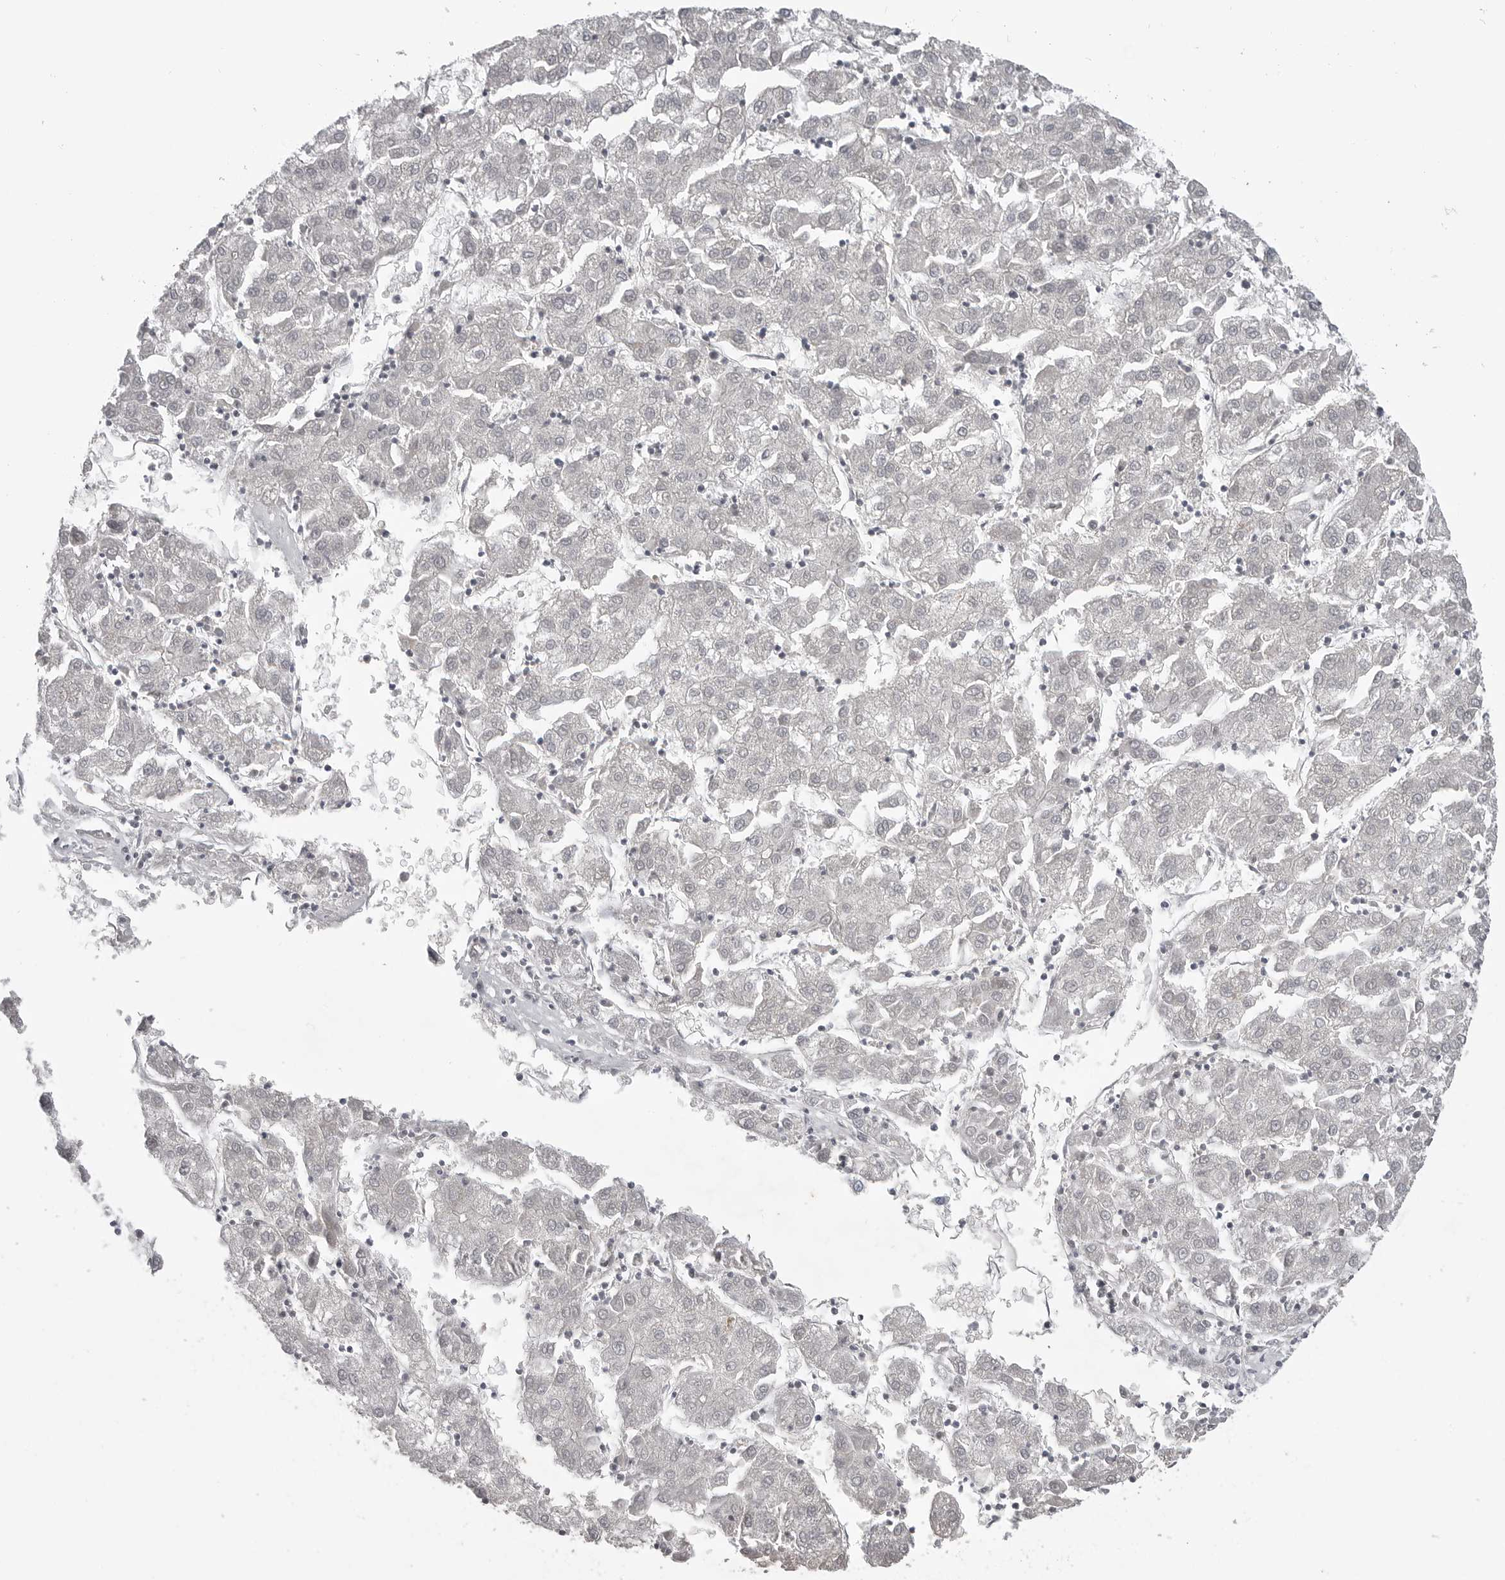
{"staining": {"intensity": "negative", "quantity": "none", "location": "none"}, "tissue": "liver cancer", "cell_type": "Tumor cells", "image_type": "cancer", "snomed": [{"axis": "morphology", "description": "Carcinoma, Hepatocellular, NOS"}, {"axis": "topography", "description": "Liver"}], "caption": "Immunohistochemistry (IHC) micrograph of neoplastic tissue: liver cancer stained with DAB (3,3'-diaminobenzidine) displays no significant protein staining in tumor cells. (Brightfield microscopy of DAB immunohistochemistry at high magnification).", "gene": "TCTN3", "patient": {"sex": "male", "age": 72}}